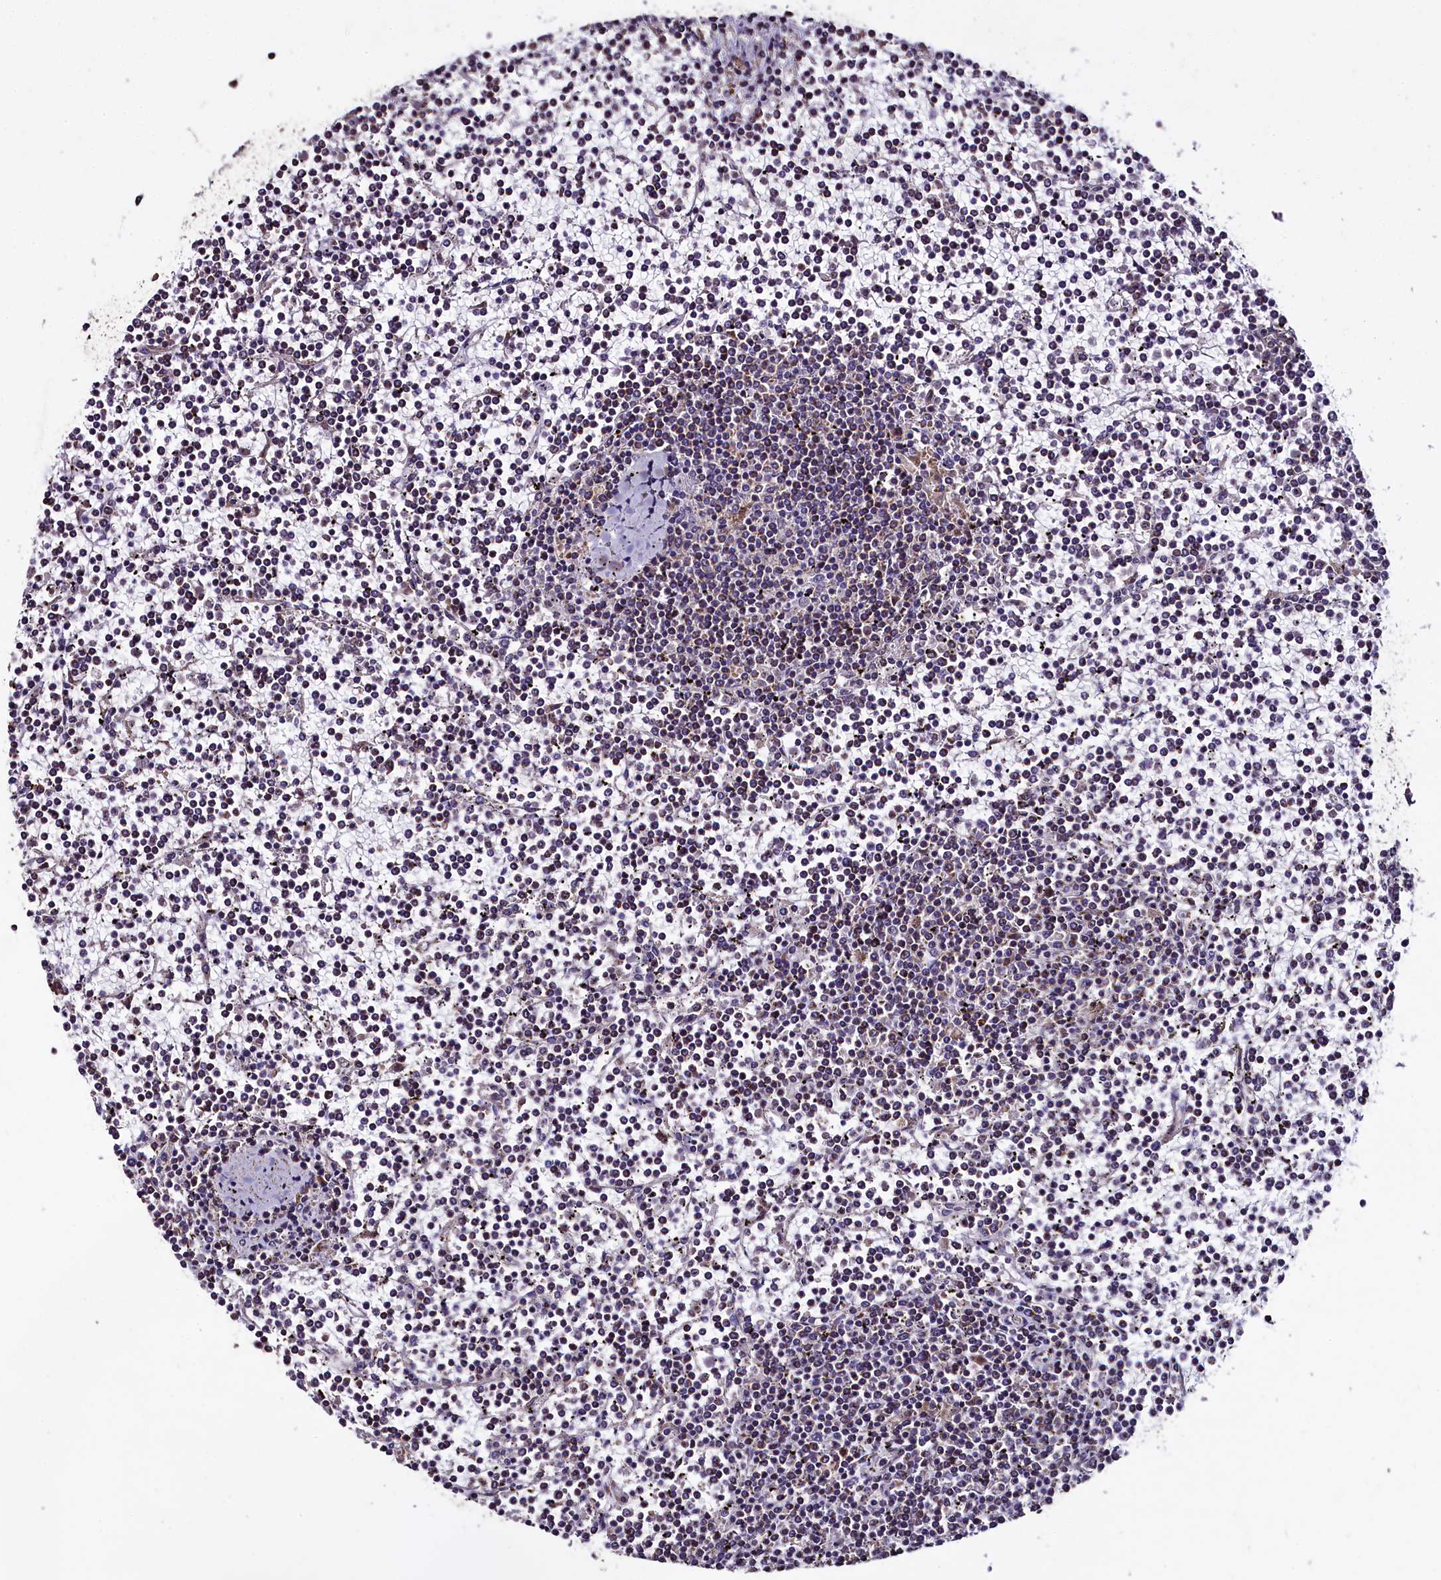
{"staining": {"intensity": "negative", "quantity": "none", "location": "none"}, "tissue": "lymphoma", "cell_type": "Tumor cells", "image_type": "cancer", "snomed": [{"axis": "morphology", "description": "Malignant lymphoma, non-Hodgkin's type, Low grade"}, {"axis": "topography", "description": "Spleen"}], "caption": "Micrograph shows no protein expression in tumor cells of malignant lymphoma, non-Hodgkin's type (low-grade) tissue. (Stains: DAB (3,3'-diaminobenzidine) immunohistochemistry with hematoxylin counter stain, Microscopy: brightfield microscopy at high magnification).", "gene": "COQ9", "patient": {"sex": "female", "age": 19}}